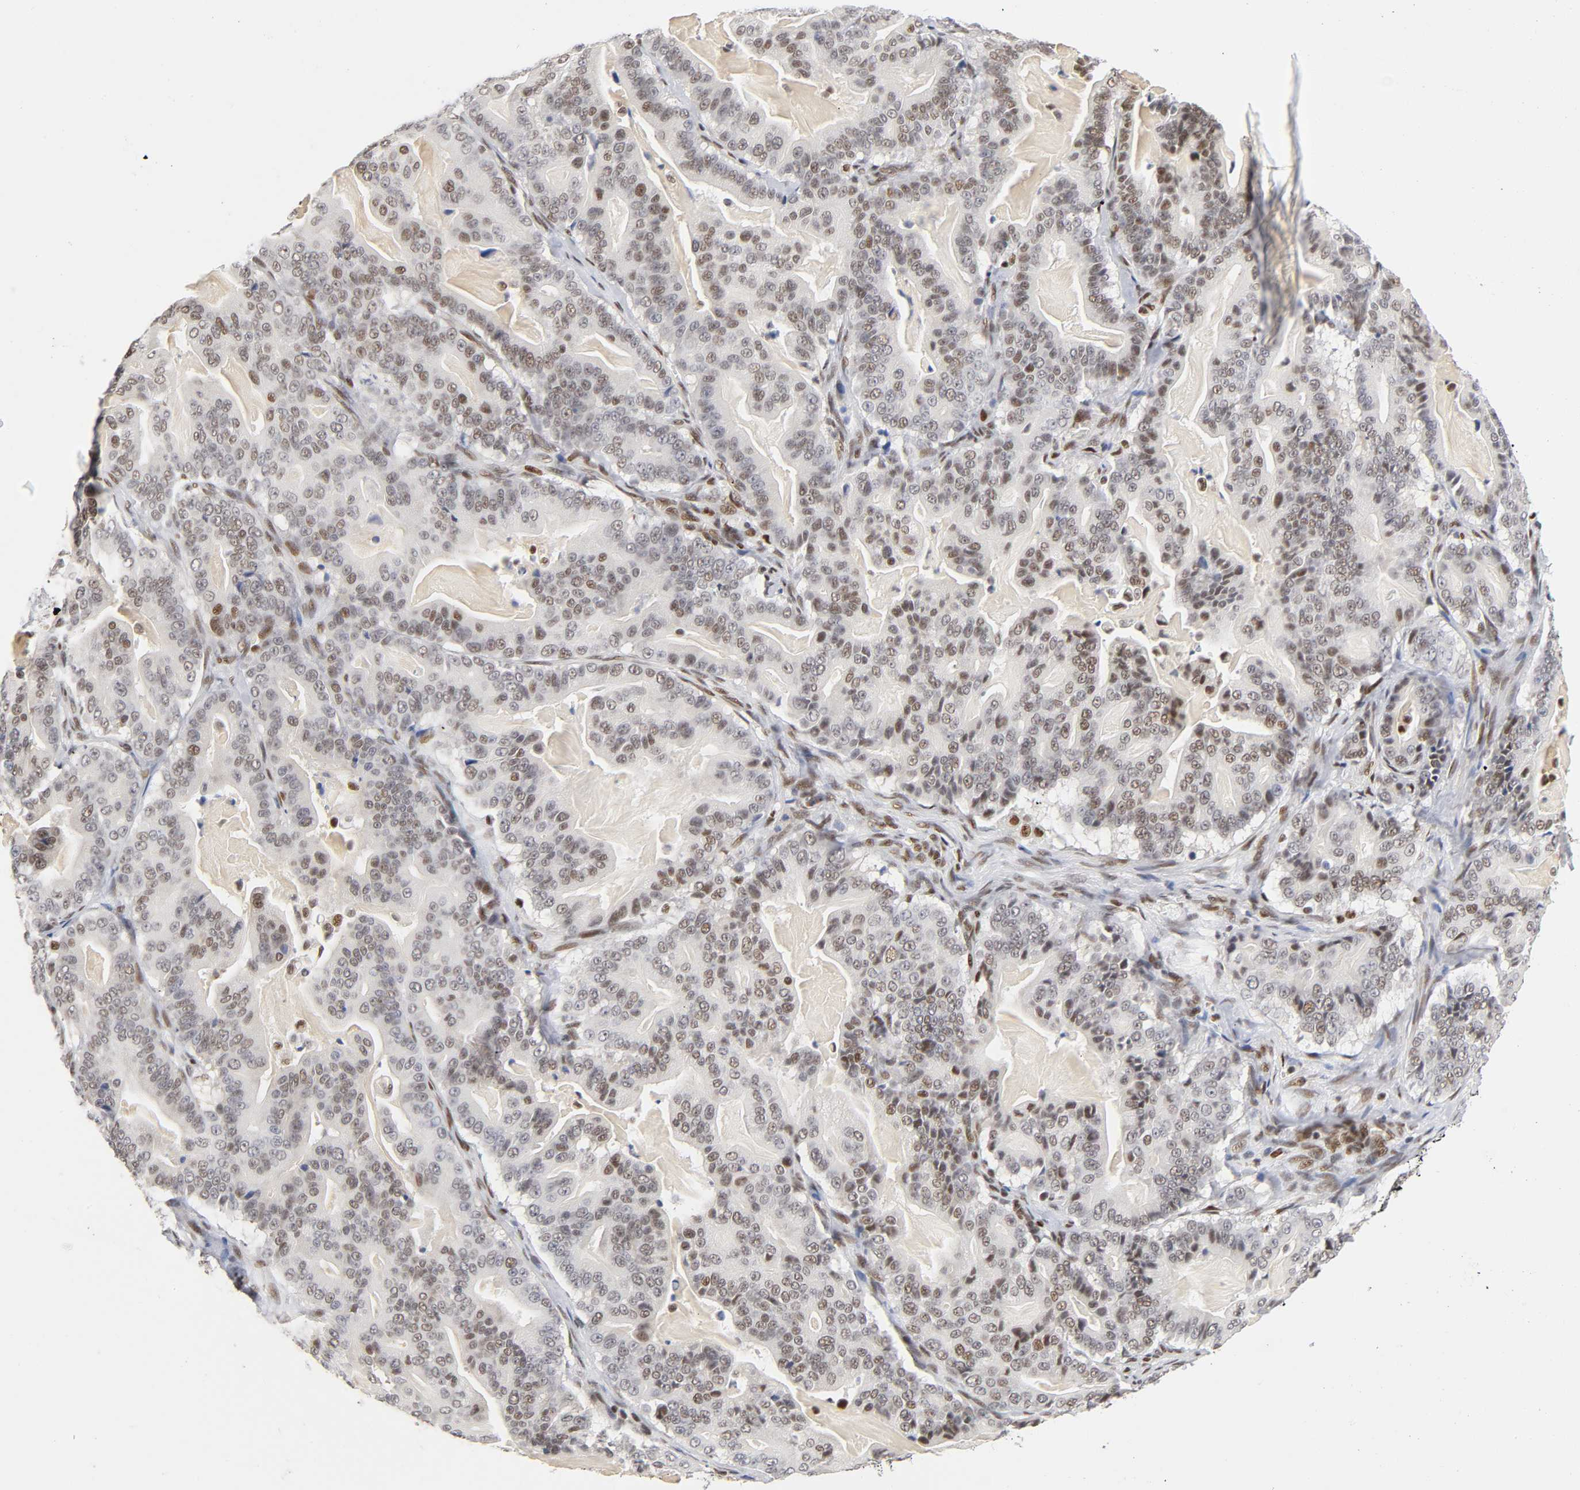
{"staining": {"intensity": "moderate", "quantity": "25%-75%", "location": "nuclear"}, "tissue": "pancreatic cancer", "cell_type": "Tumor cells", "image_type": "cancer", "snomed": [{"axis": "morphology", "description": "Adenocarcinoma, NOS"}, {"axis": "topography", "description": "Pancreas"}], "caption": "Pancreatic adenocarcinoma stained with DAB (3,3'-diaminobenzidine) IHC displays medium levels of moderate nuclear expression in about 25%-75% of tumor cells.", "gene": "NR3C1", "patient": {"sex": "male", "age": 63}}